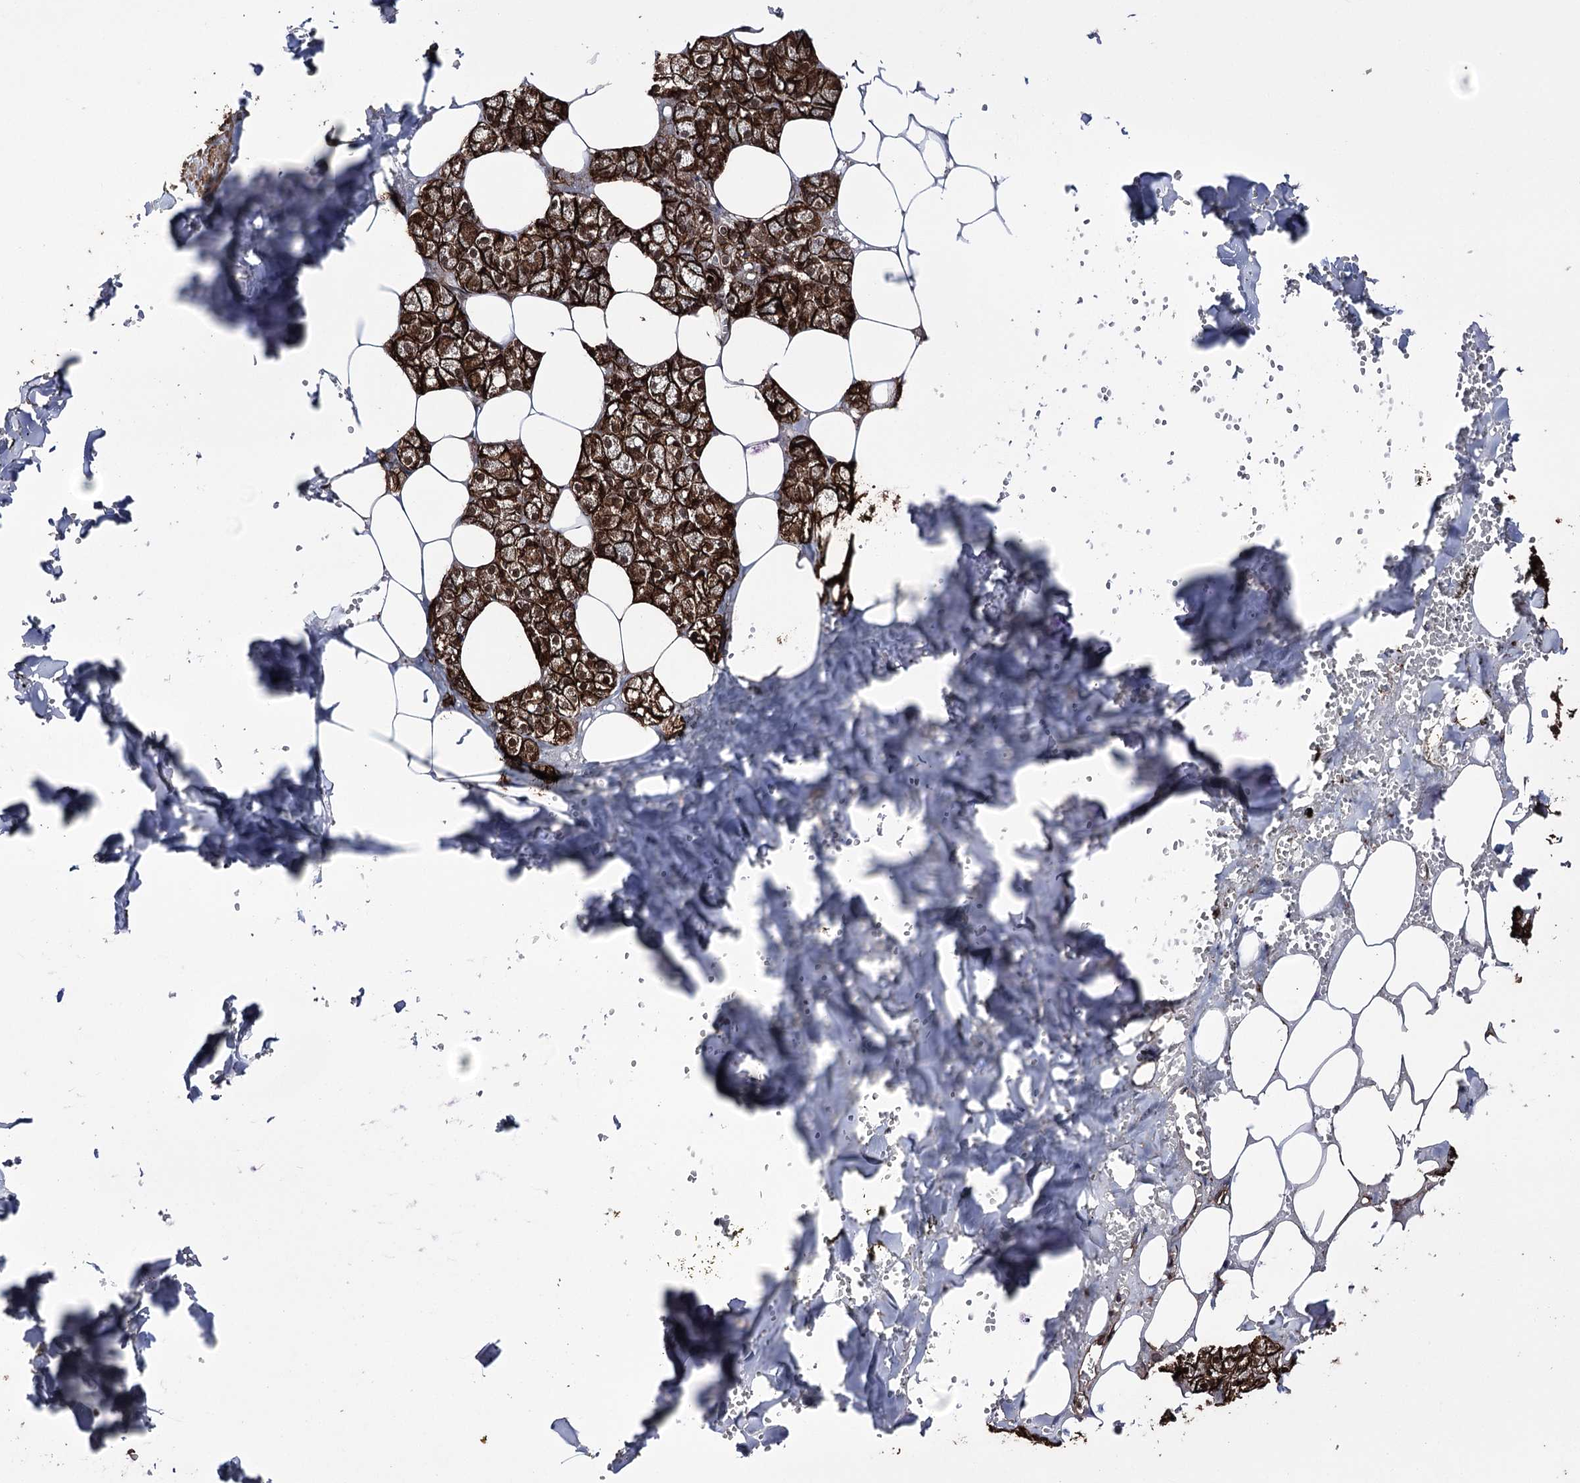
{"staining": {"intensity": "strong", "quantity": "25%-75%", "location": "cytoplasmic/membranous"}, "tissue": "salivary gland", "cell_type": "Glandular cells", "image_type": "normal", "snomed": [{"axis": "morphology", "description": "Normal tissue, NOS"}, {"axis": "topography", "description": "Salivary gland"}], "caption": "DAB immunohistochemical staining of normal salivary gland exhibits strong cytoplasmic/membranous protein staining in about 25%-75% of glandular cells.", "gene": "ZNF662", "patient": {"sex": "male", "age": 62}}